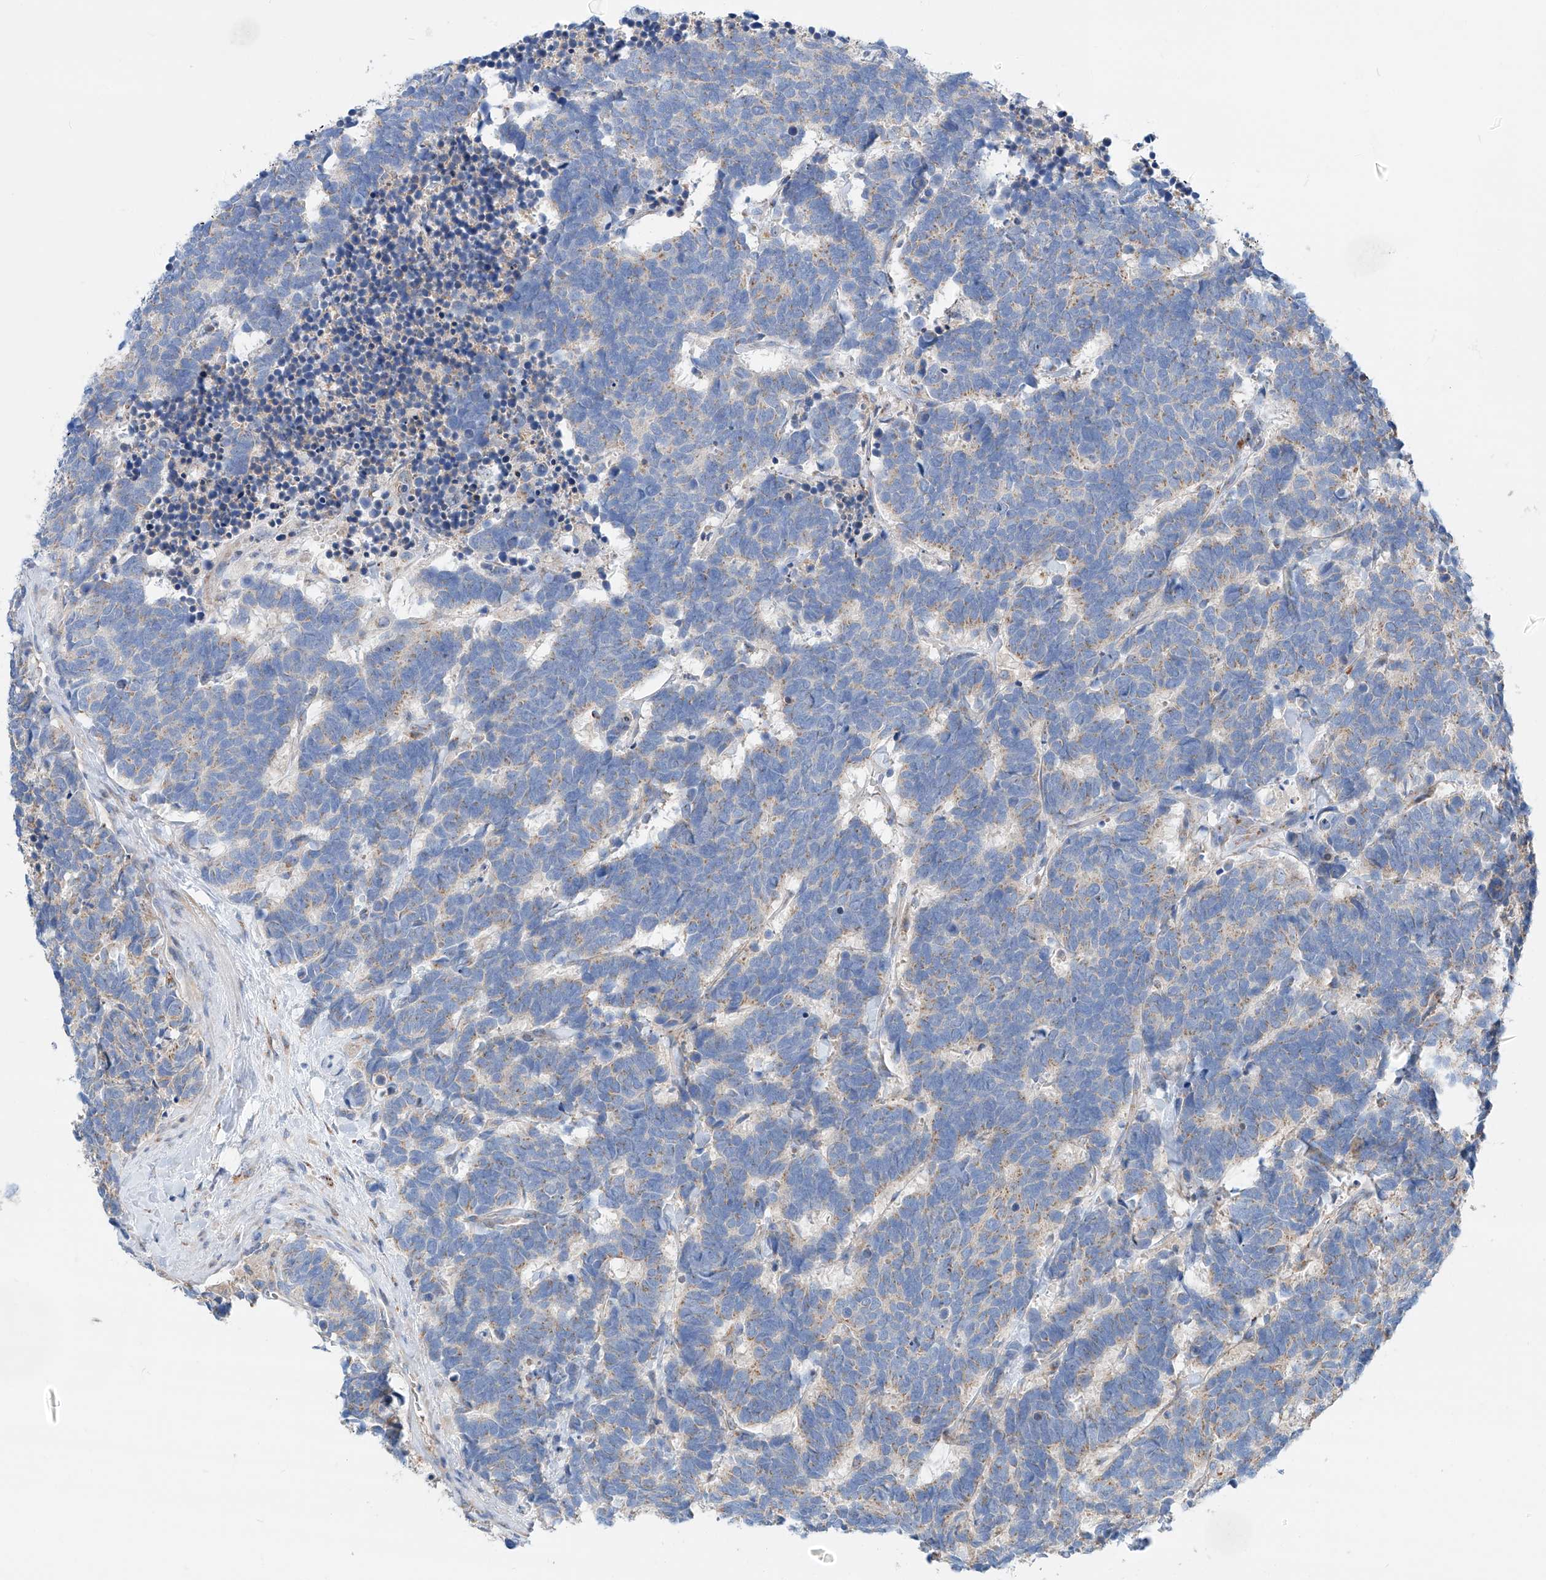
{"staining": {"intensity": "weak", "quantity": "<25%", "location": "cytoplasmic/membranous"}, "tissue": "carcinoid", "cell_type": "Tumor cells", "image_type": "cancer", "snomed": [{"axis": "morphology", "description": "Carcinoma, NOS"}, {"axis": "morphology", "description": "Carcinoid, malignant, NOS"}, {"axis": "topography", "description": "Urinary bladder"}], "caption": "This is an IHC micrograph of carcinoma. There is no expression in tumor cells.", "gene": "SLC22A7", "patient": {"sex": "male", "age": 57}}